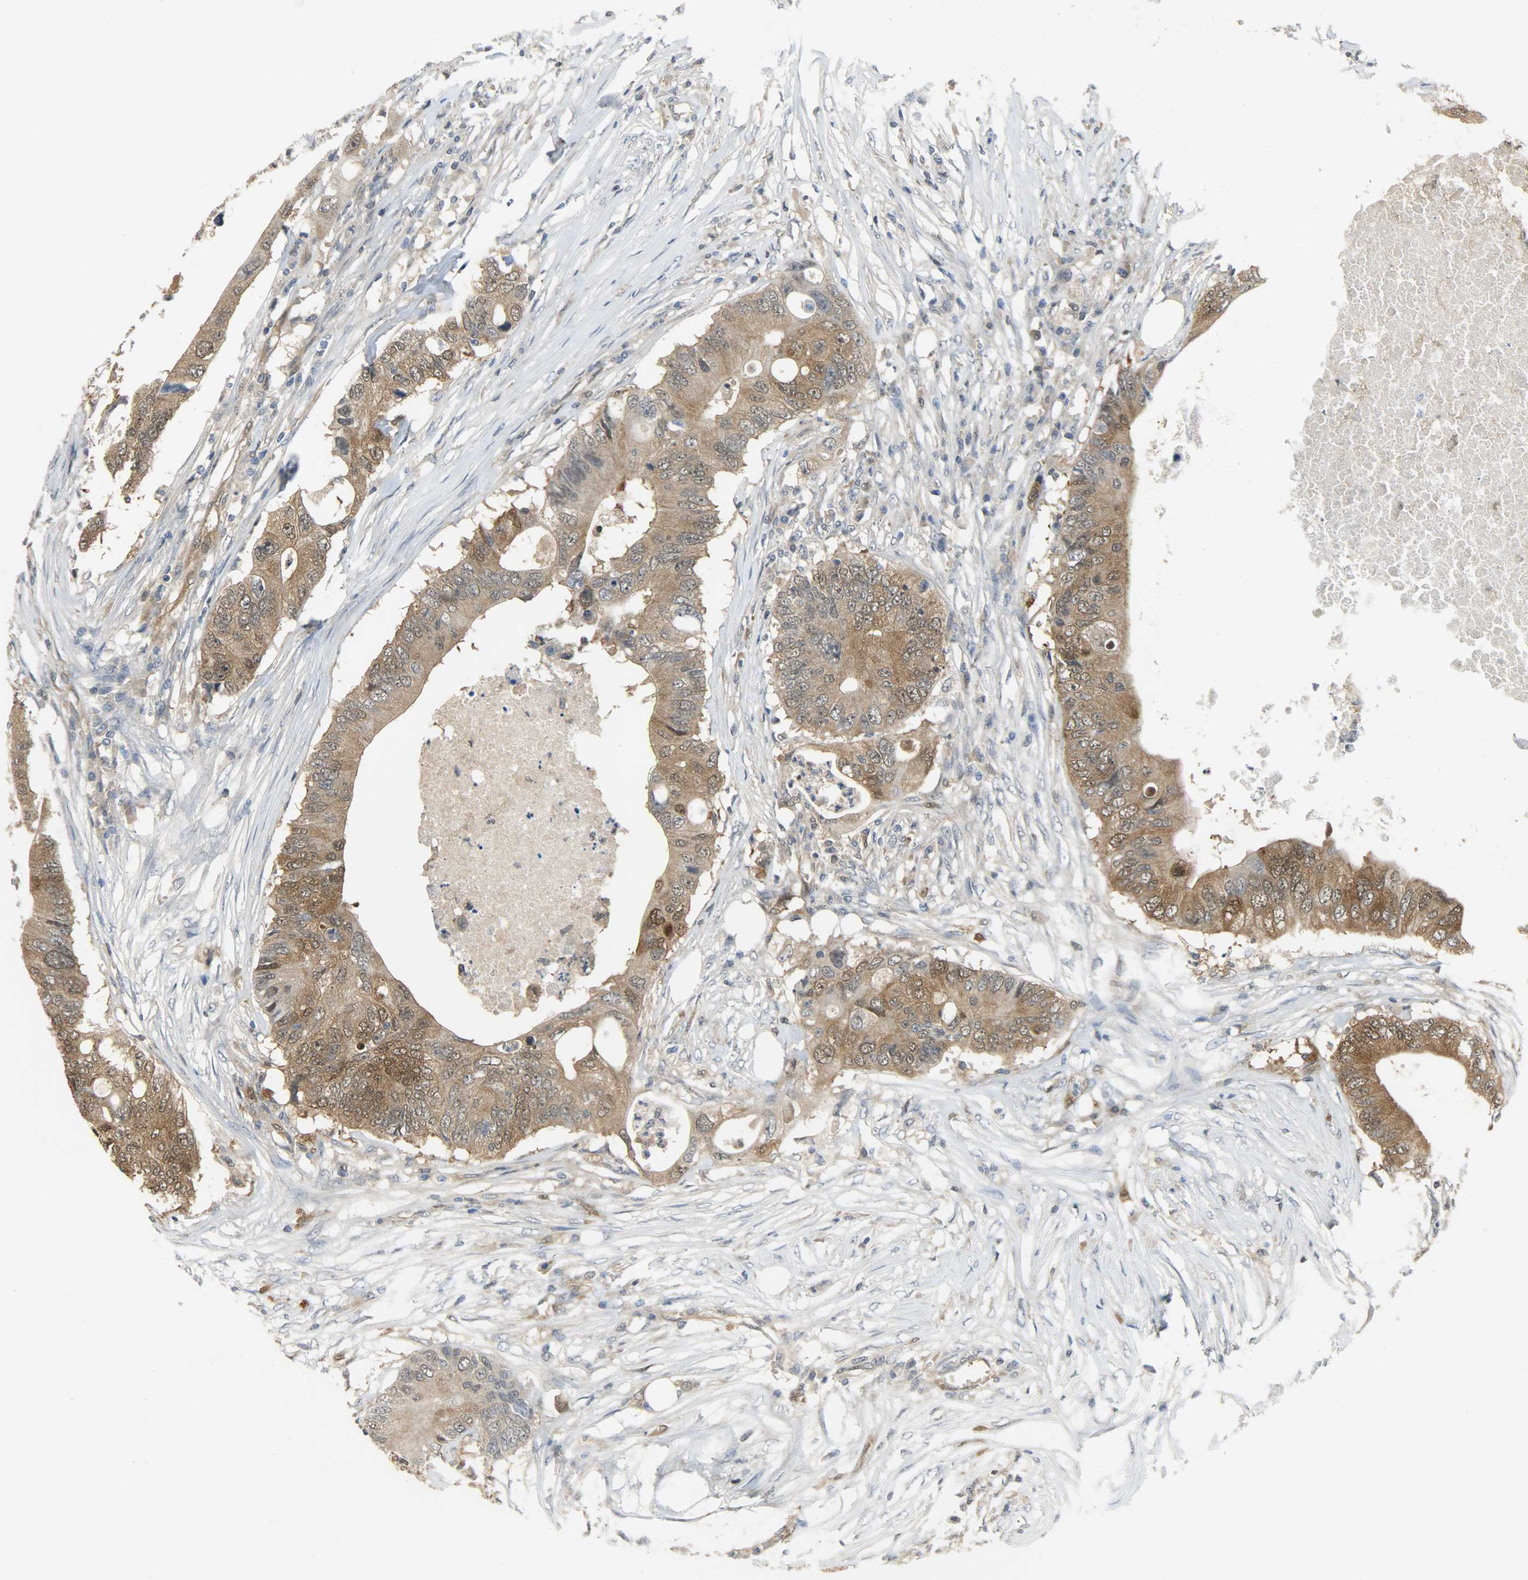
{"staining": {"intensity": "moderate", "quantity": ">75%", "location": "cytoplasmic/membranous,nuclear"}, "tissue": "colorectal cancer", "cell_type": "Tumor cells", "image_type": "cancer", "snomed": [{"axis": "morphology", "description": "Adenocarcinoma, NOS"}, {"axis": "topography", "description": "Colon"}], "caption": "An immunohistochemistry micrograph of tumor tissue is shown. Protein staining in brown shows moderate cytoplasmic/membranous and nuclear positivity in colorectal cancer within tumor cells.", "gene": "EIF4EBP1", "patient": {"sex": "male", "age": 71}}